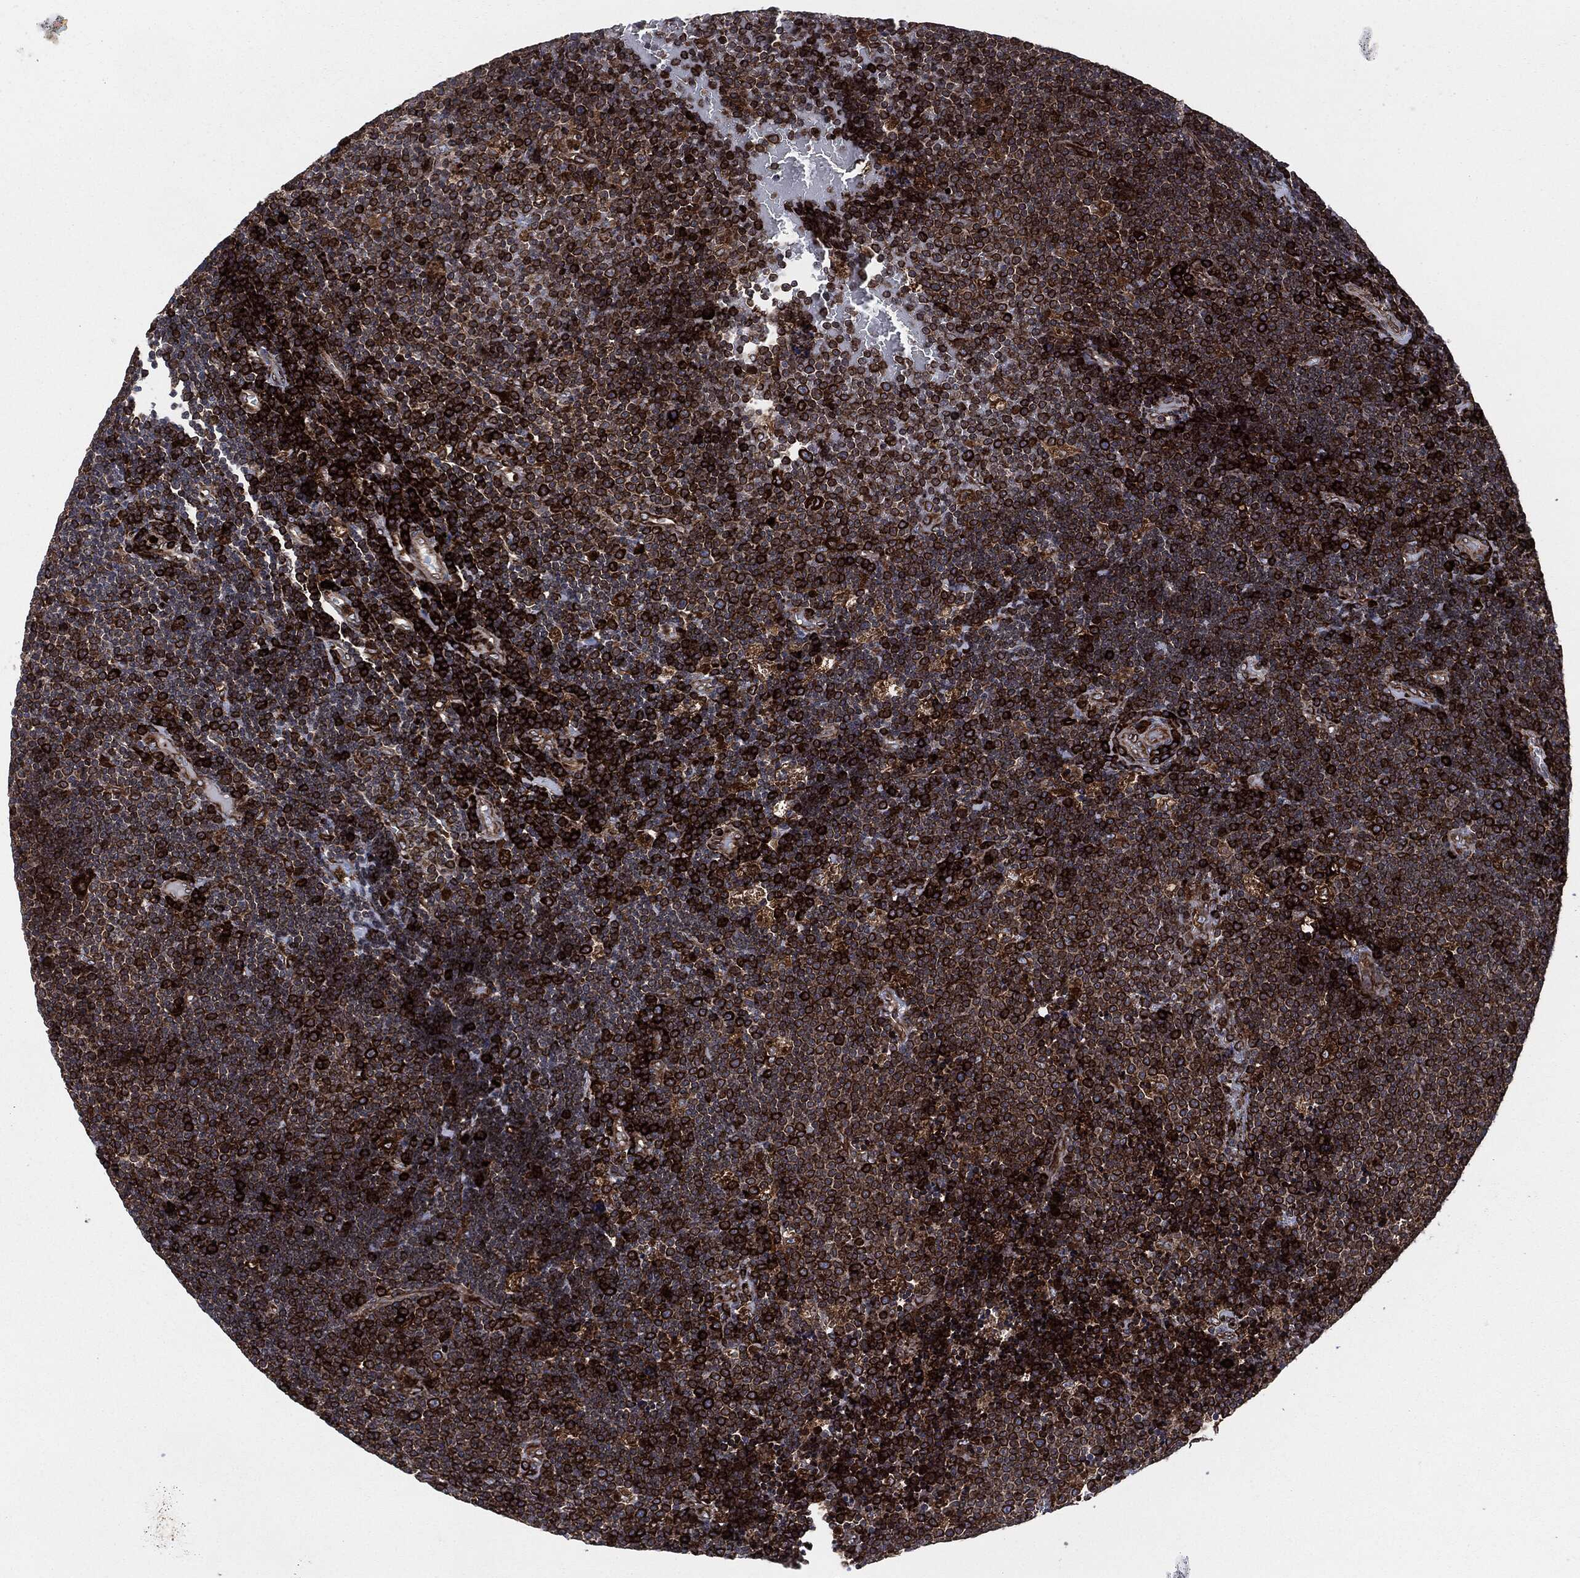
{"staining": {"intensity": "strong", "quantity": ">75%", "location": "cytoplasmic/membranous"}, "tissue": "lymphoma", "cell_type": "Tumor cells", "image_type": "cancer", "snomed": [{"axis": "morphology", "description": "Malignant lymphoma, non-Hodgkin's type, Low grade"}, {"axis": "topography", "description": "Brain"}], "caption": "About >75% of tumor cells in human malignant lymphoma, non-Hodgkin's type (low-grade) show strong cytoplasmic/membranous protein staining as visualized by brown immunohistochemical staining.", "gene": "CALR", "patient": {"sex": "female", "age": 66}}